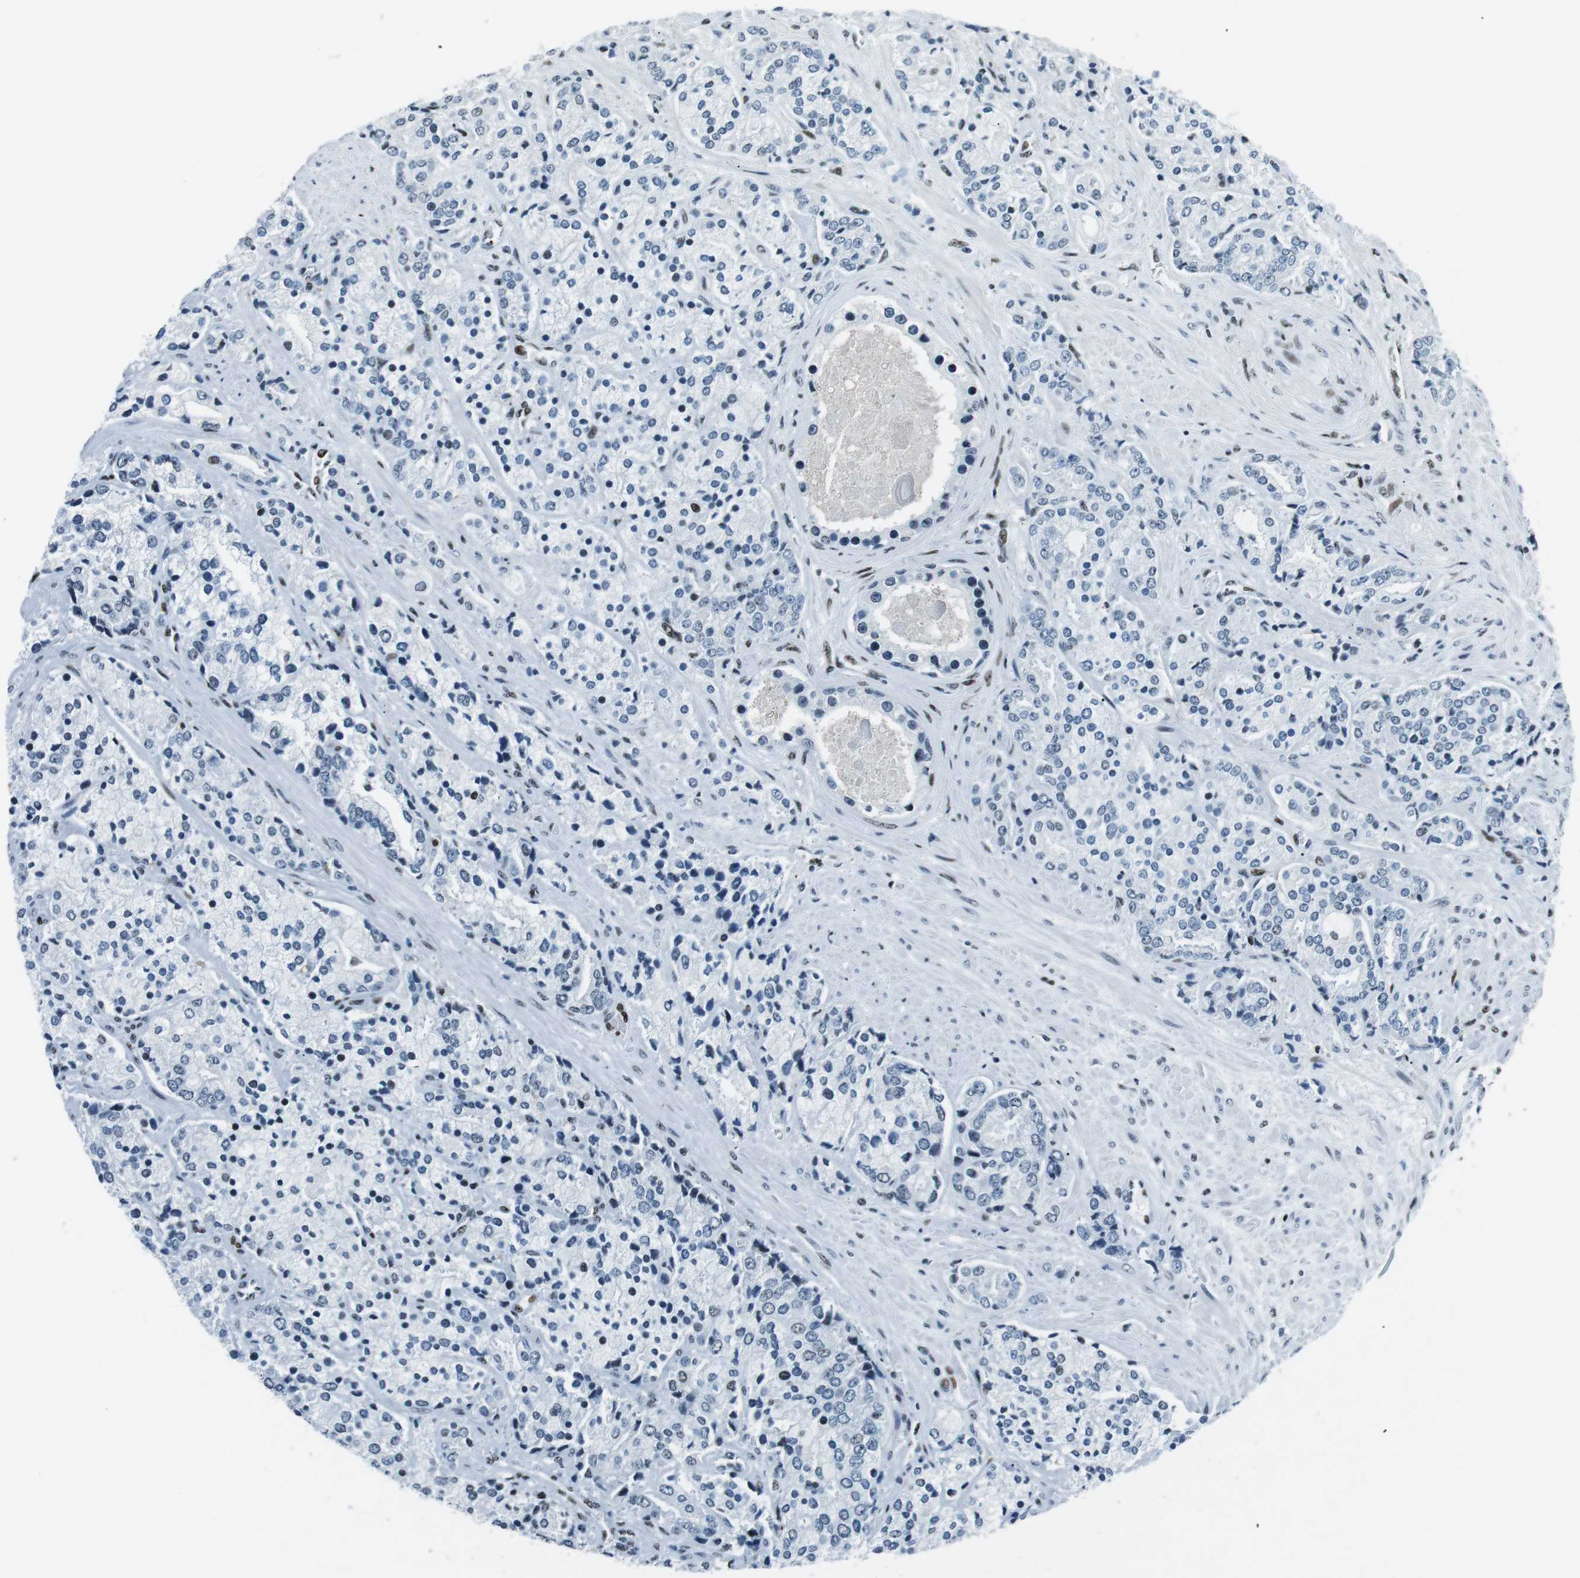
{"staining": {"intensity": "negative", "quantity": "none", "location": "none"}, "tissue": "prostate cancer", "cell_type": "Tumor cells", "image_type": "cancer", "snomed": [{"axis": "morphology", "description": "Adenocarcinoma, High grade"}, {"axis": "topography", "description": "Prostate"}], "caption": "A high-resolution image shows immunohistochemistry staining of prostate cancer (adenocarcinoma (high-grade)), which shows no significant staining in tumor cells.", "gene": "PML", "patient": {"sex": "male", "age": 71}}